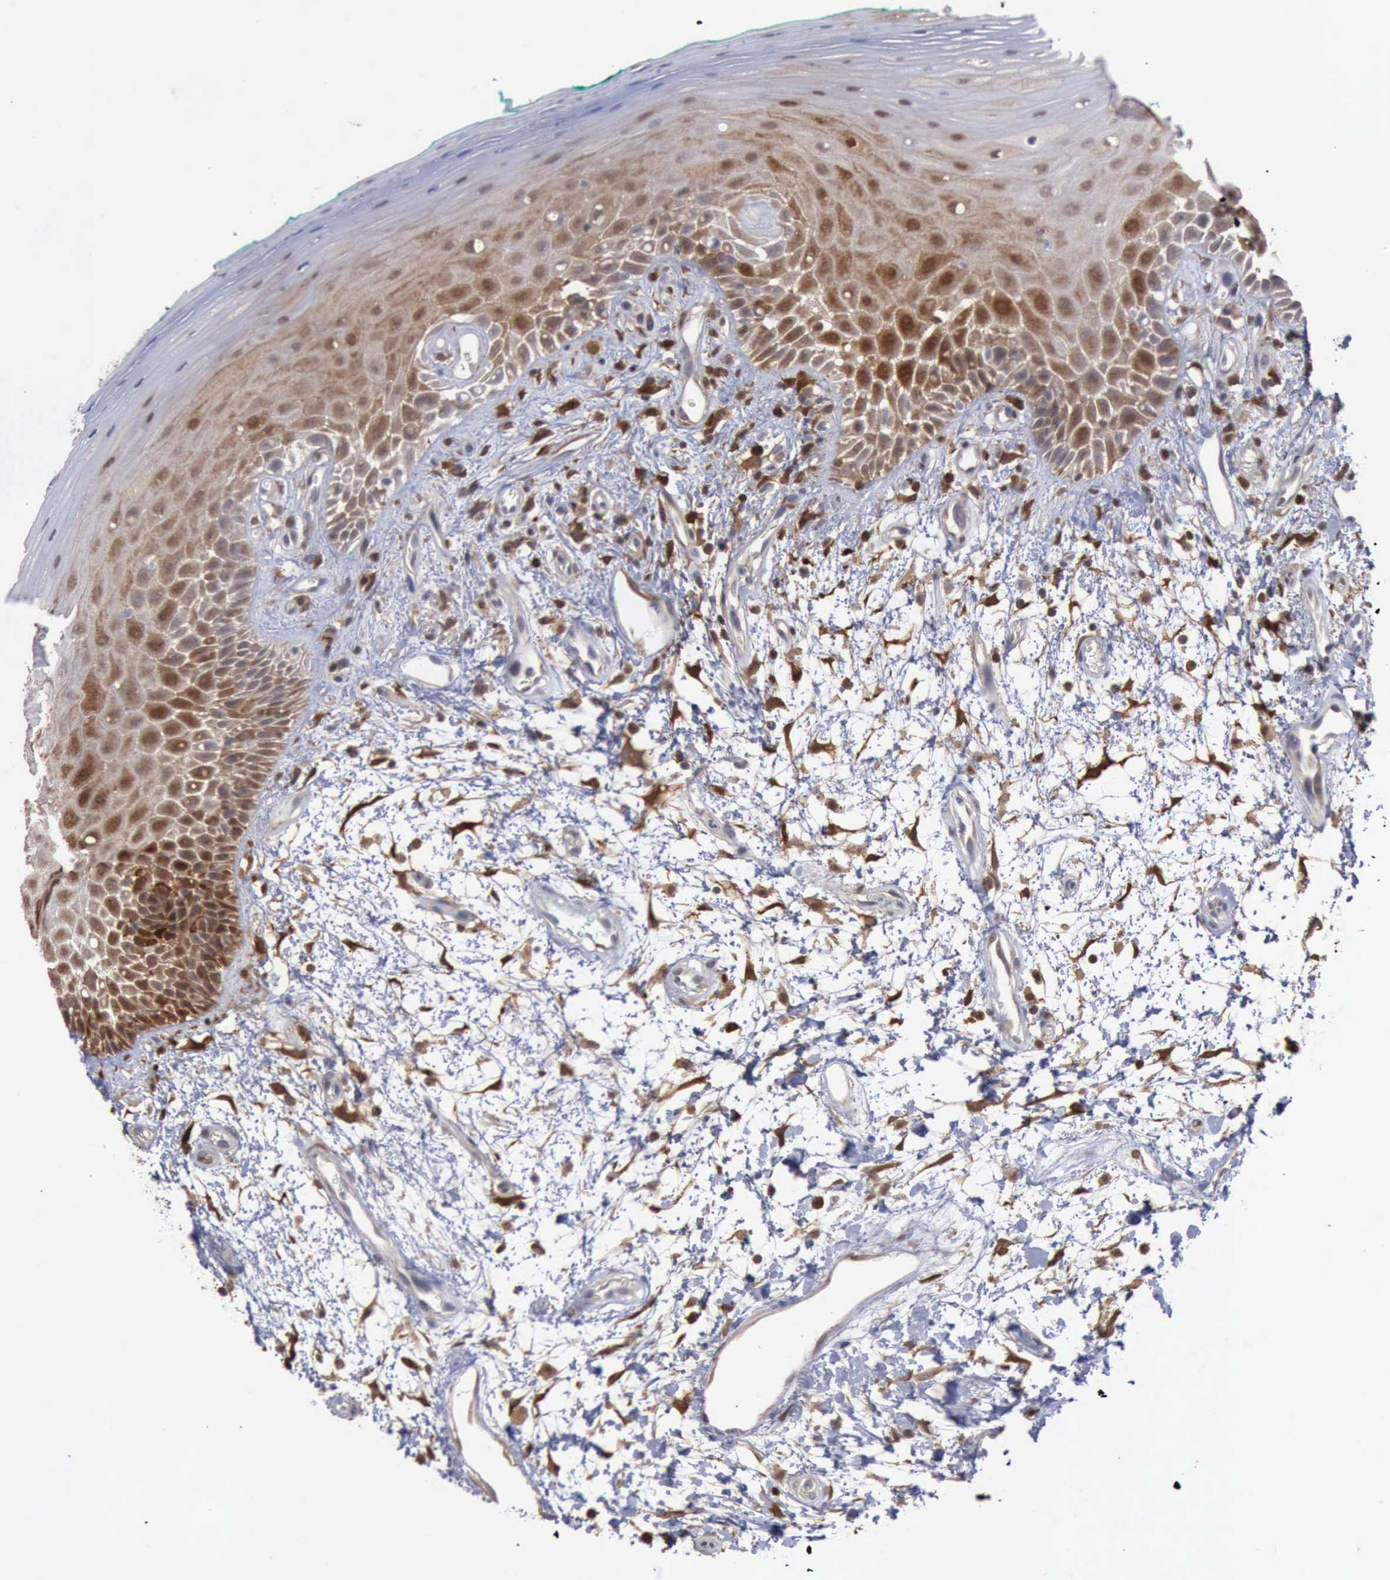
{"staining": {"intensity": "moderate", "quantity": ">75%", "location": "cytoplasmic/membranous,nuclear"}, "tissue": "oral mucosa", "cell_type": "Squamous epithelial cells", "image_type": "normal", "snomed": [{"axis": "morphology", "description": "Normal tissue, NOS"}, {"axis": "morphology", "description": "Squamous cell carcinoma, NOS"}, {"axis": "topography", "description": "Skeletal muscle"}, {"axis": "topography", "description": "Oral tissue"}, {"axis": "topography", "description": "Head-Neck"}], "caption": "Oral mucosa stained for a protein (brown) exhibits moderate cytoplasmic/membranous,nuclear positive expression in approximately >75% of squamous epithelial cells.", "gene": "STAT1", "patient": {"sex": "female", "age": 84}}